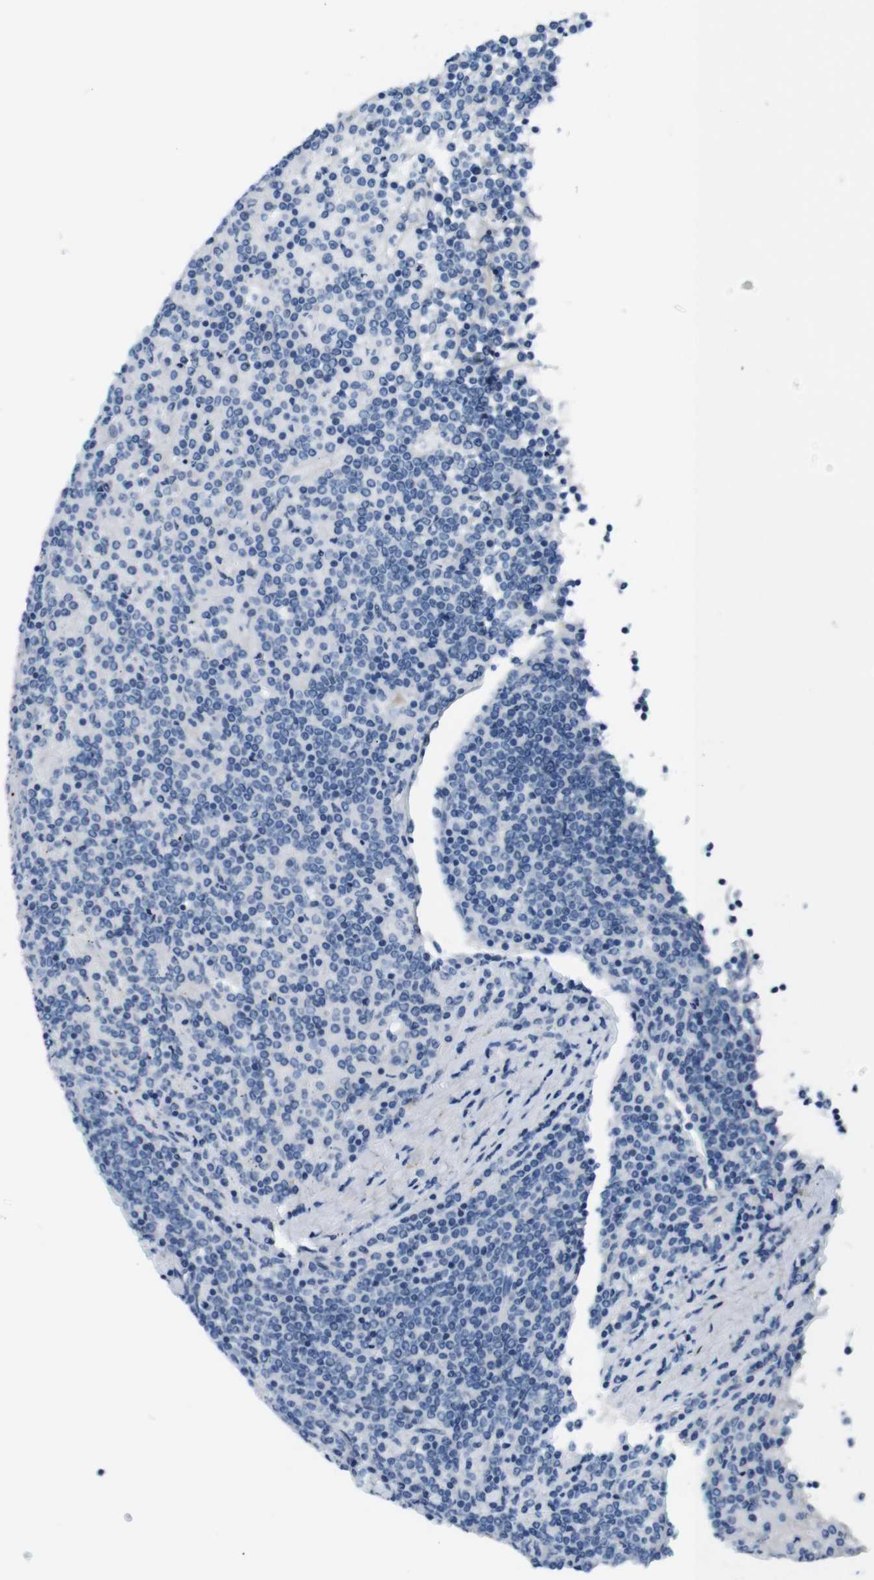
{"staining": {"intensity": "negative", "quantity": "none", "location": "none"}, "tissue": "lymphoma", "cell_type": "Tumor cells", "image_type": "cancer", "snomed": [{"axis": "morphology", "description": "Malignant lymphoma, non-Hodgkin's type, Low grade"}, {"axis": "topography", "description": "Spleen"}], "caption": "Tumor cells are negative for protein expression in human lymphoma.", "gene": "HRH2", "patient": {"sex": "female", "age": 19}}